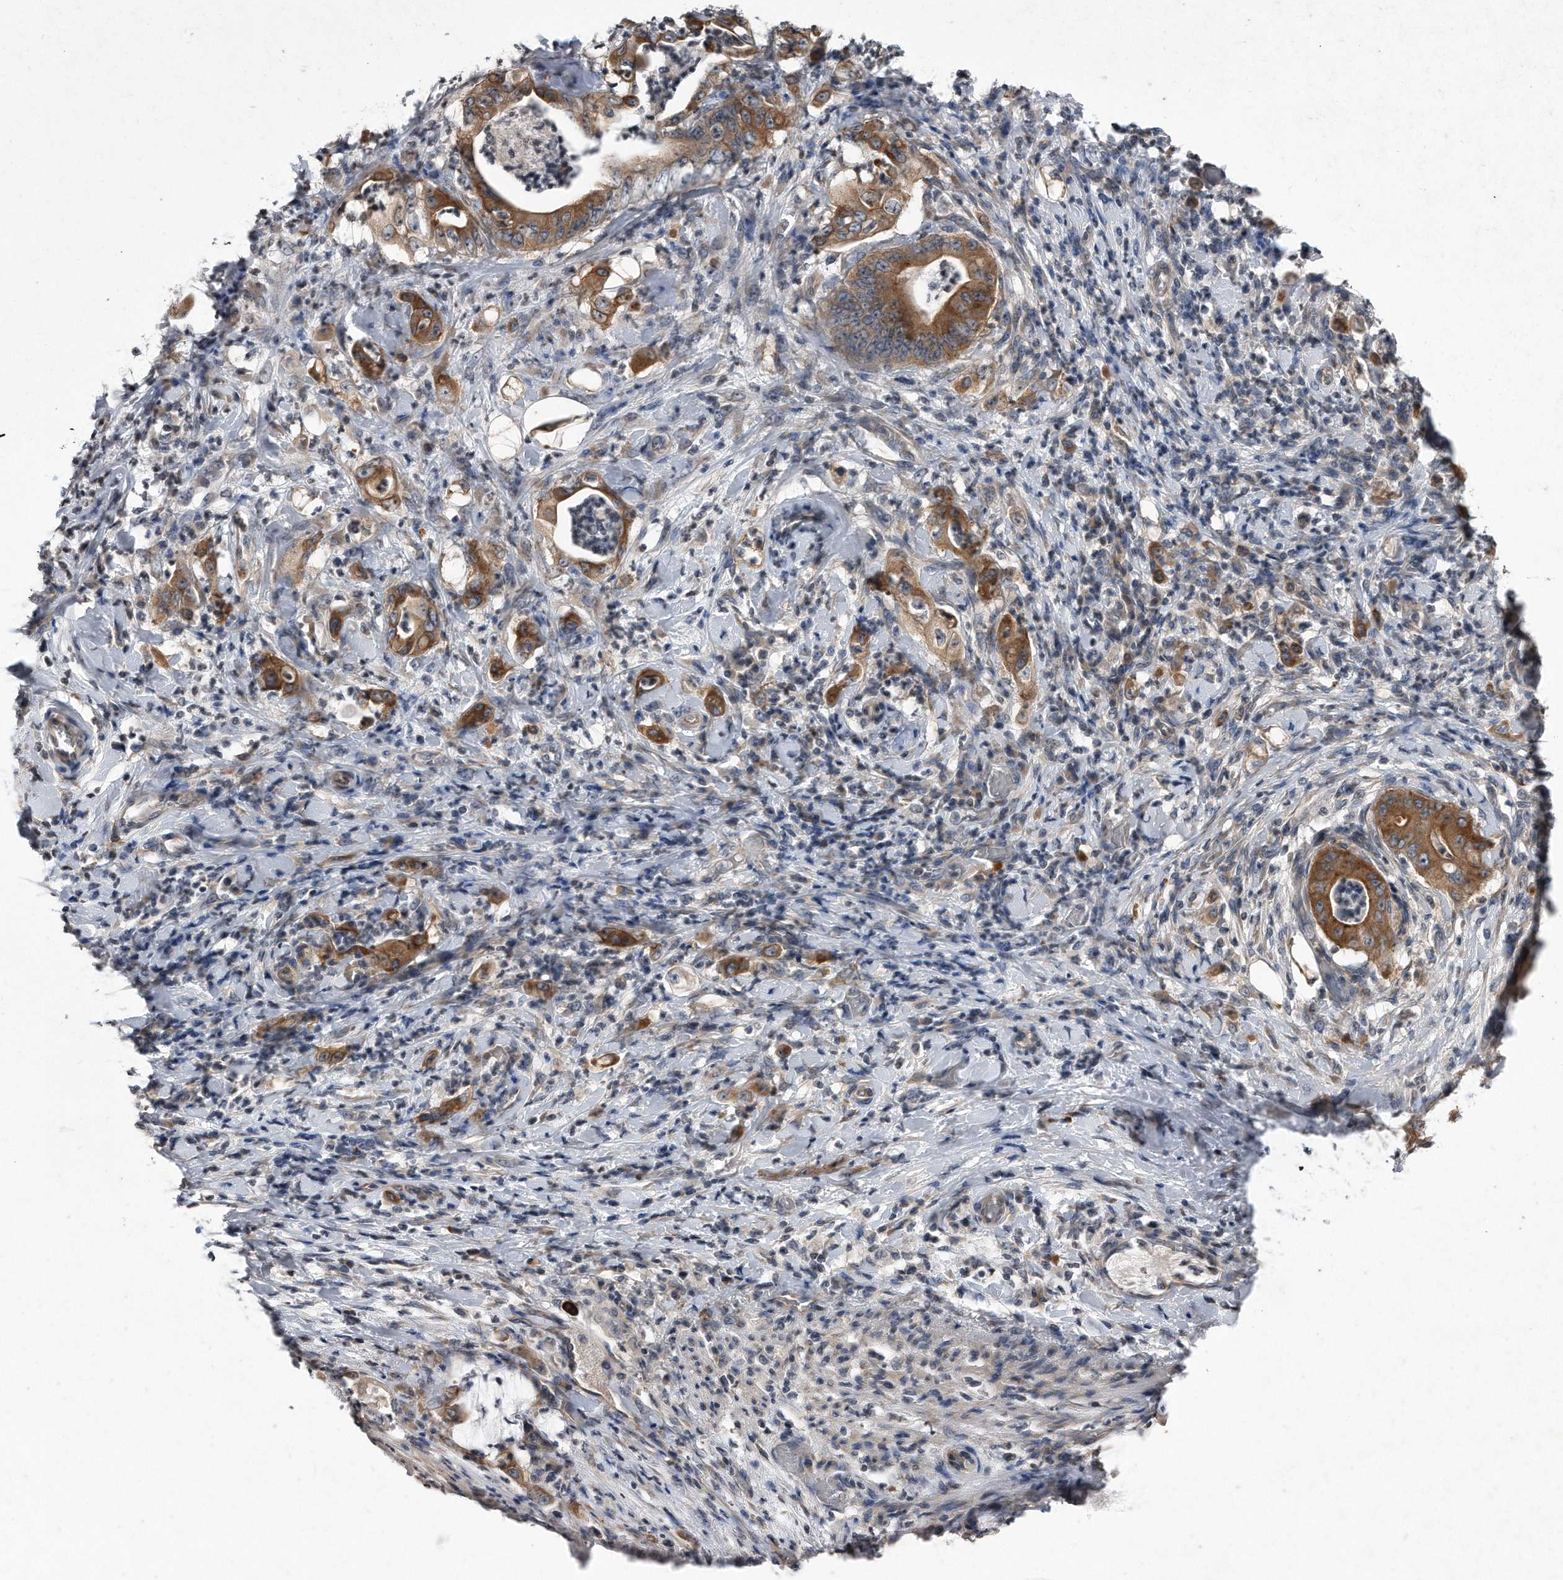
{"staining": {"intensity": "moderate", "quantity": ">75%", "location": "cytoplasmic/membranous"}, "tissue": "stomach cancer", "cell_type": "Tumor cells", "image_type": "cancer", "snomed": [{"axis": "morphology", "description": "Adenocarcinoma, NOS"}, {"axis": "topography", "description": "Stomach"}], "caption": "IHC of human stomach cancer (adenocarcinoma) demonstrates medium levels of moderate cytoplasmic/membranous expression in approximately >75% of tumor cells.", "gene": "DAB1", "patient": {"sex": "female", "age": 73}}